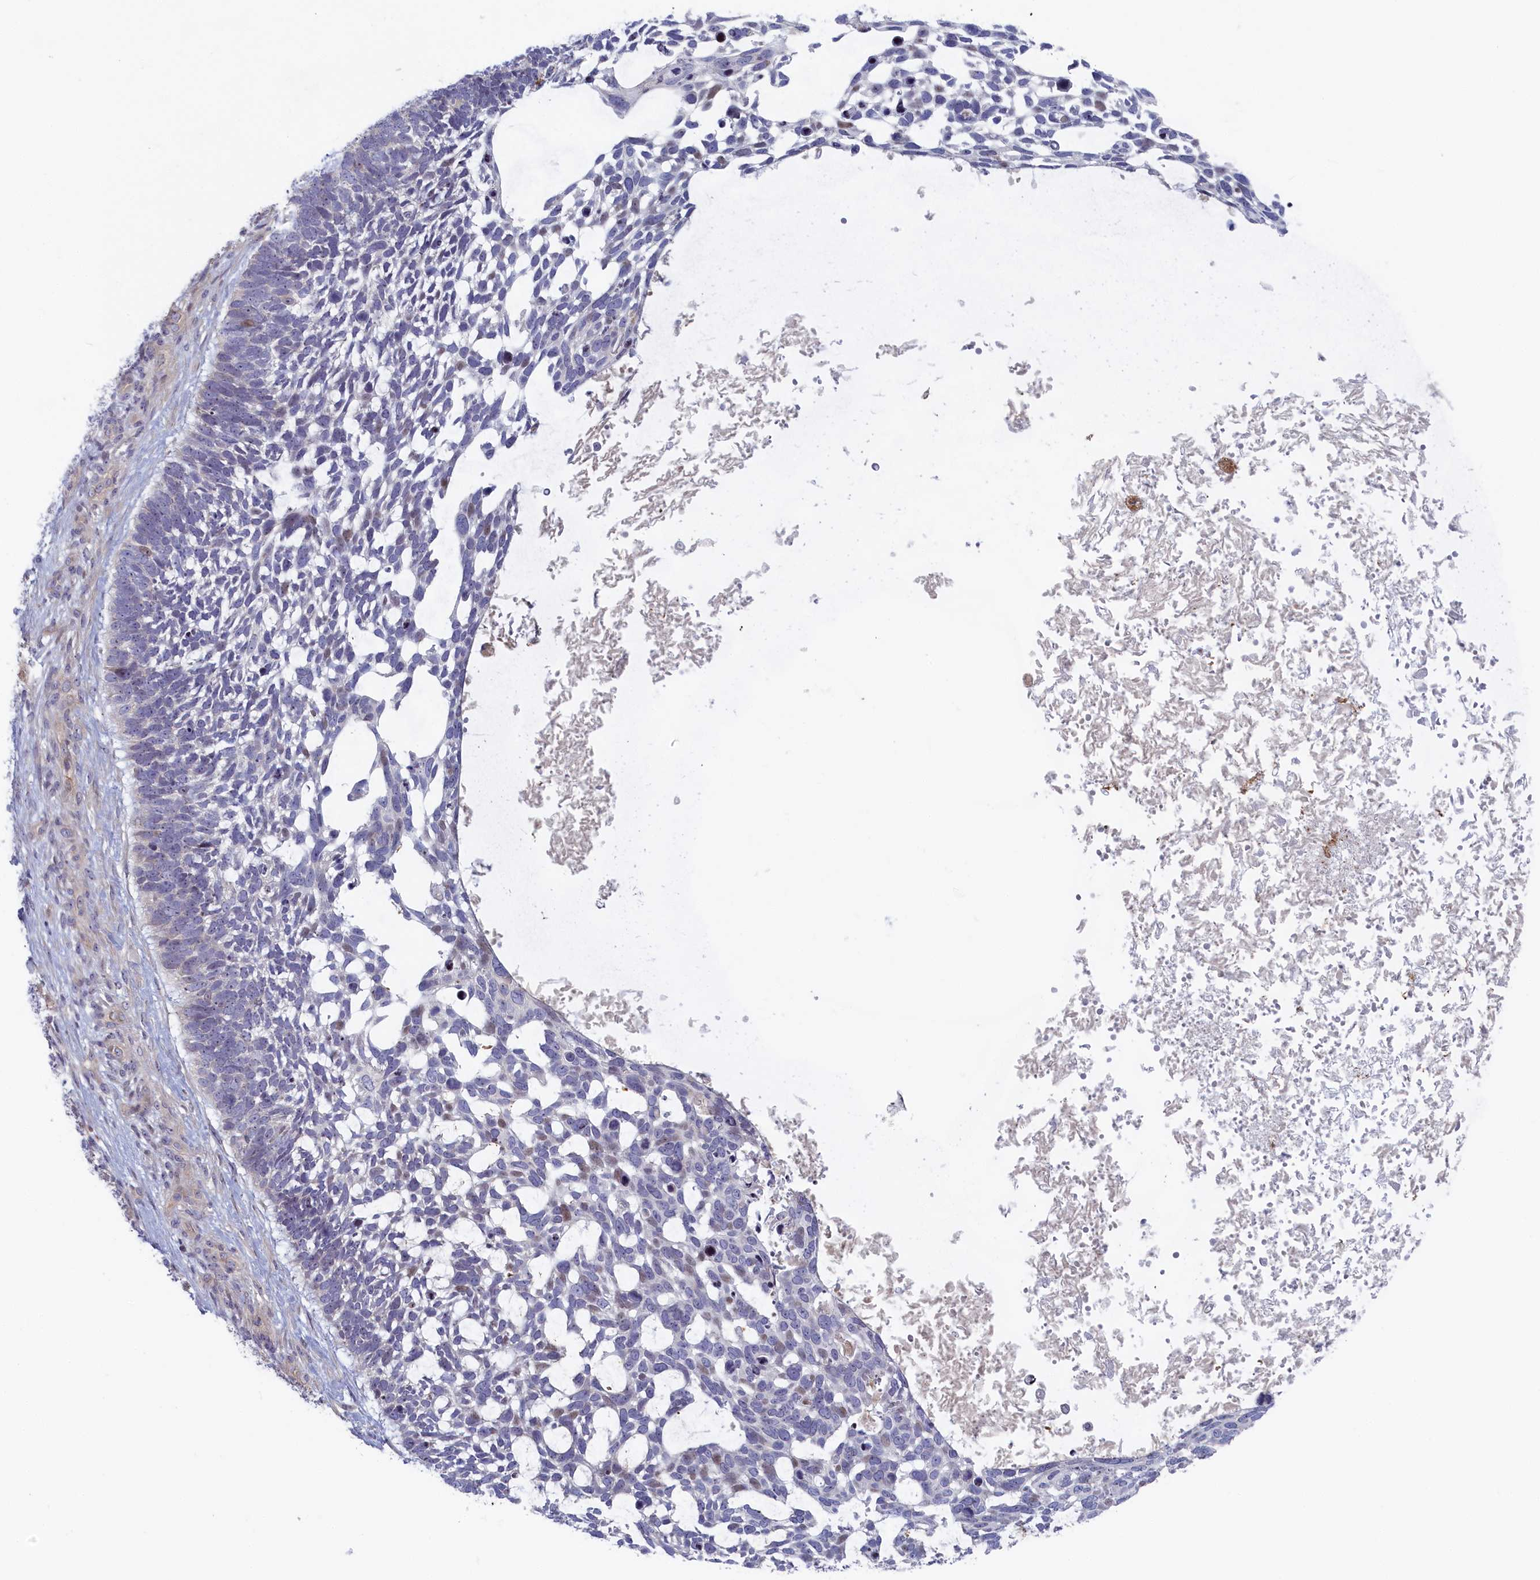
{"staining": {"intensity": "negative", "quantity": "none", "location": "none"}, "tissue": "skin cancer", "cell_type": "Tumor cells", "image_type": "cancer", "snomed": [{"axis": "morphology", "description": "Basal cell carcinoma"}, {"axis": "topography", "description": "Skin"}], "caption": "IHC histopathology image of human skin cancer (basal cell carcinoma) stained for a protein (brown), which displays no staining in tumor cells.", "gene": "INTS4", "patient": {"sex": "male", "age": 88}}